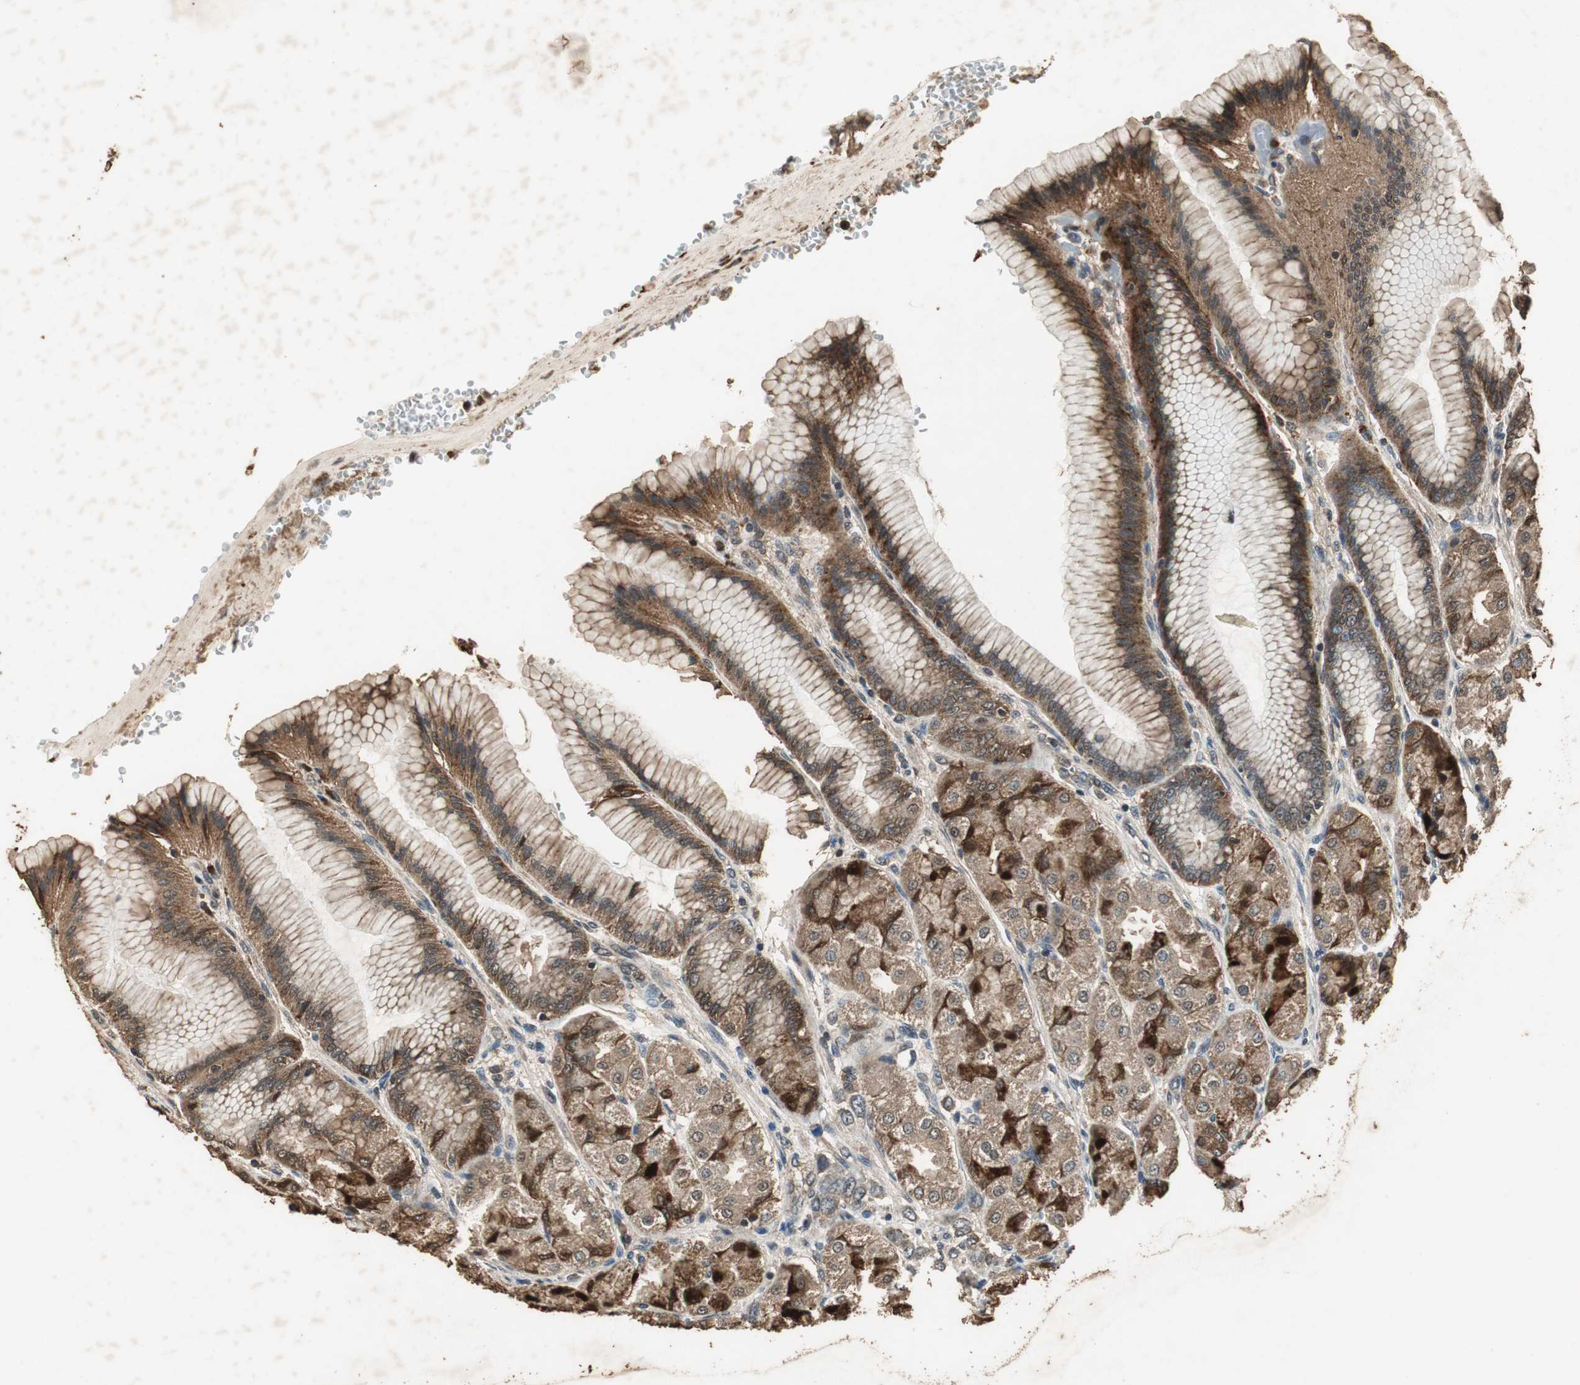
{"staining": {"intensity": "strong", "quantity": ">75%", "location": "cytoplasmic/membranous"}, "tissue": "stomach", "cell_type": "Glandular cells", "image_type": "normal", "snomed": [{"axis": "morphology", "description": "Normal tissue, NOS"}, {"axis": "morphology", "description": "Adenocarcinoma, NOS"}, {"axis": "topography", "description": "Stomach"}, {"axis": "topography", "description": "Stomach, lower"}], "caption": "An IHC histopathology image of unremarkable tissue is shown. Protein staining in brown labels strong cytoplasmic/membranous positivity in stomach within glandular cells. The protein is stained brown, and the nuclei are stained in blue (DAB IHC with brightfield microscopy, high magnification).", "gene": "TMPRSS4", "patient": {"sex": "female", "age": 65}}